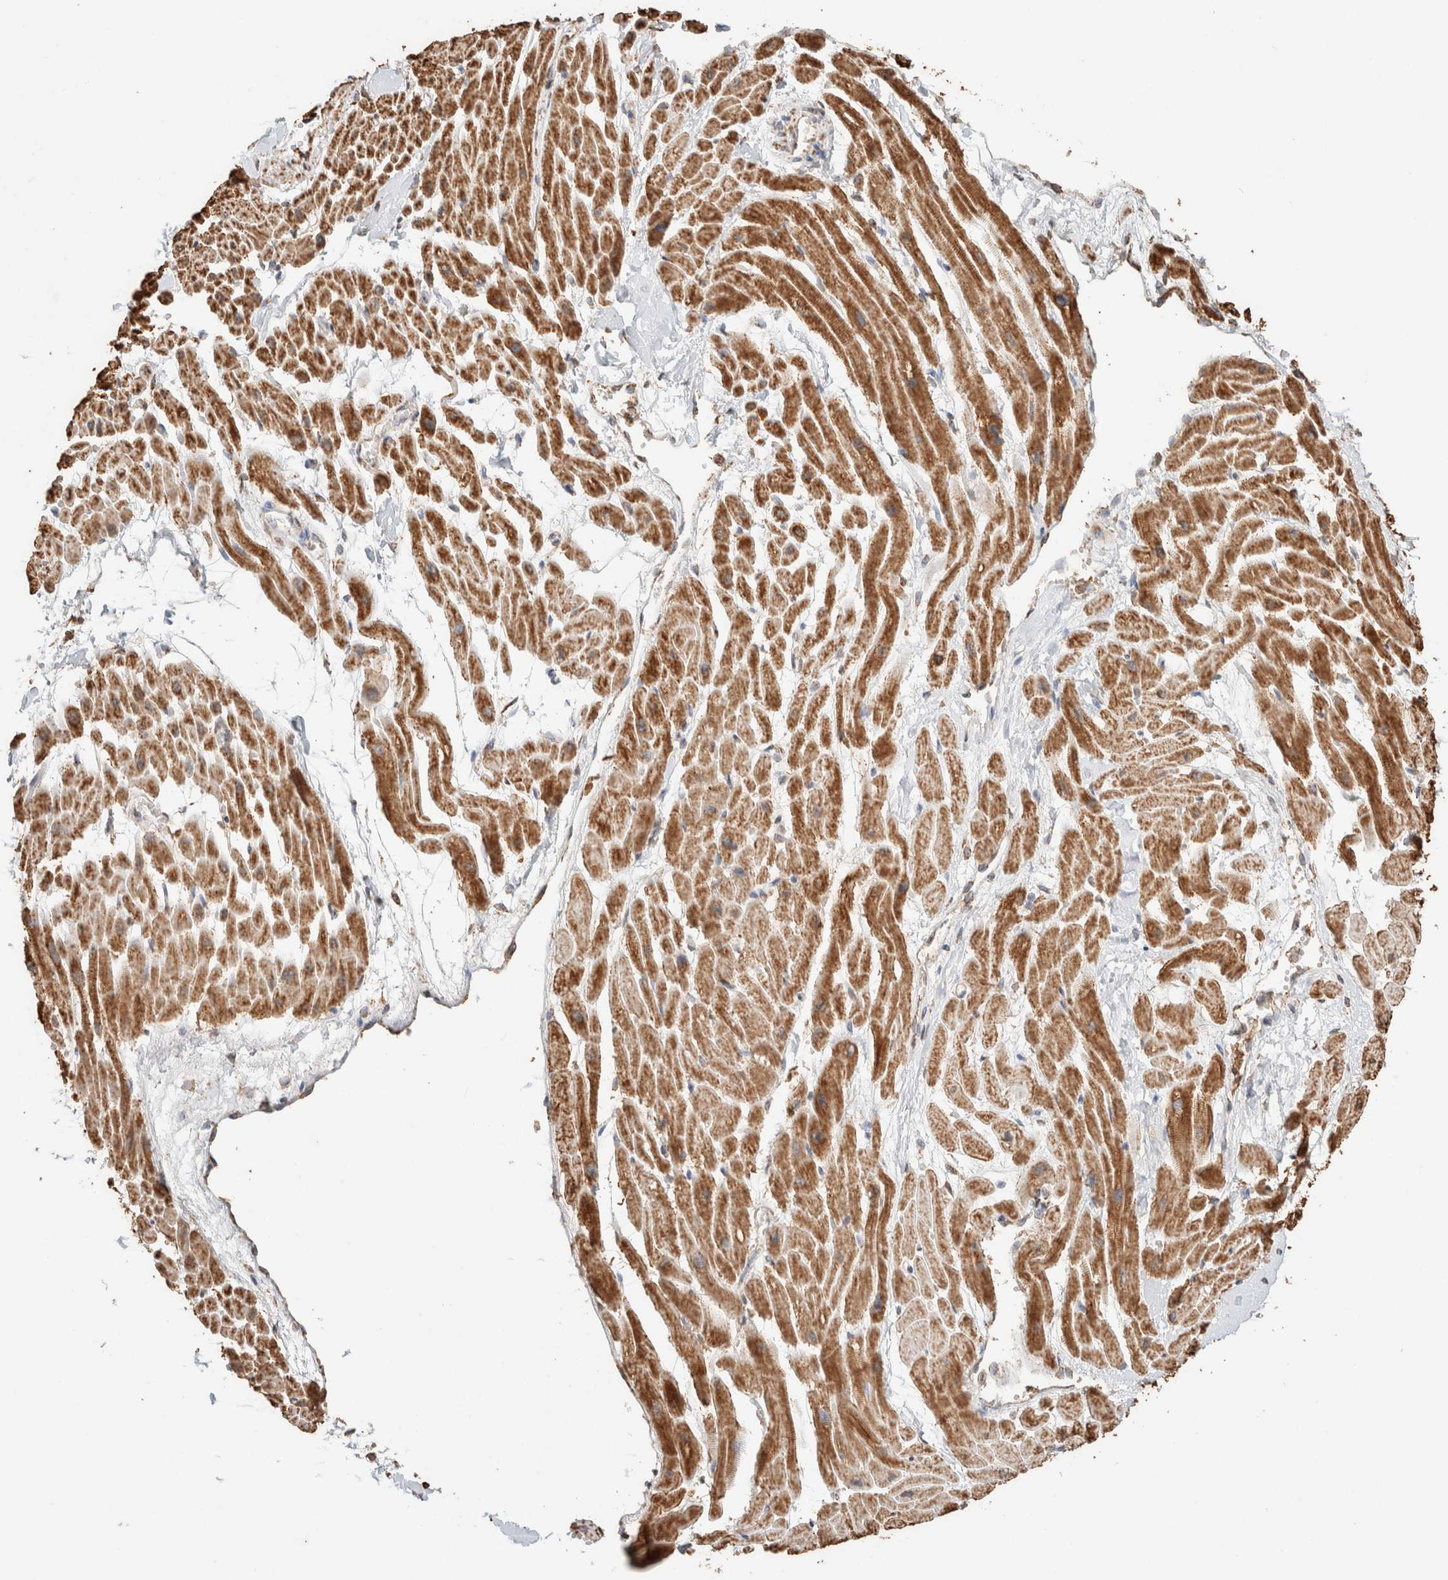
{"staining": {"intensity": "strong", "quantity": ">75%", "location": "cytoplasmic/membranous"}, "tissue": "heart muscle", "cell_type": "Cardiomyocytes", "image_type": "normal", "snomed": [{"axis": "morphology", "description": "Normal tissue, NOS"}, {"axis": "topography", "description": "Heart"}], "caption": "Protein staining of benign heart muscle displays strong cytoplasmic/membranous positivity in approximately >75% of cardiomyocytes. (Stains: DAB in brown, nuclei in blue, Microscopy: brightfield microscopy at high magnification).", "gene": "SDC2", "patient": {"sex": "male", "age": 45}}